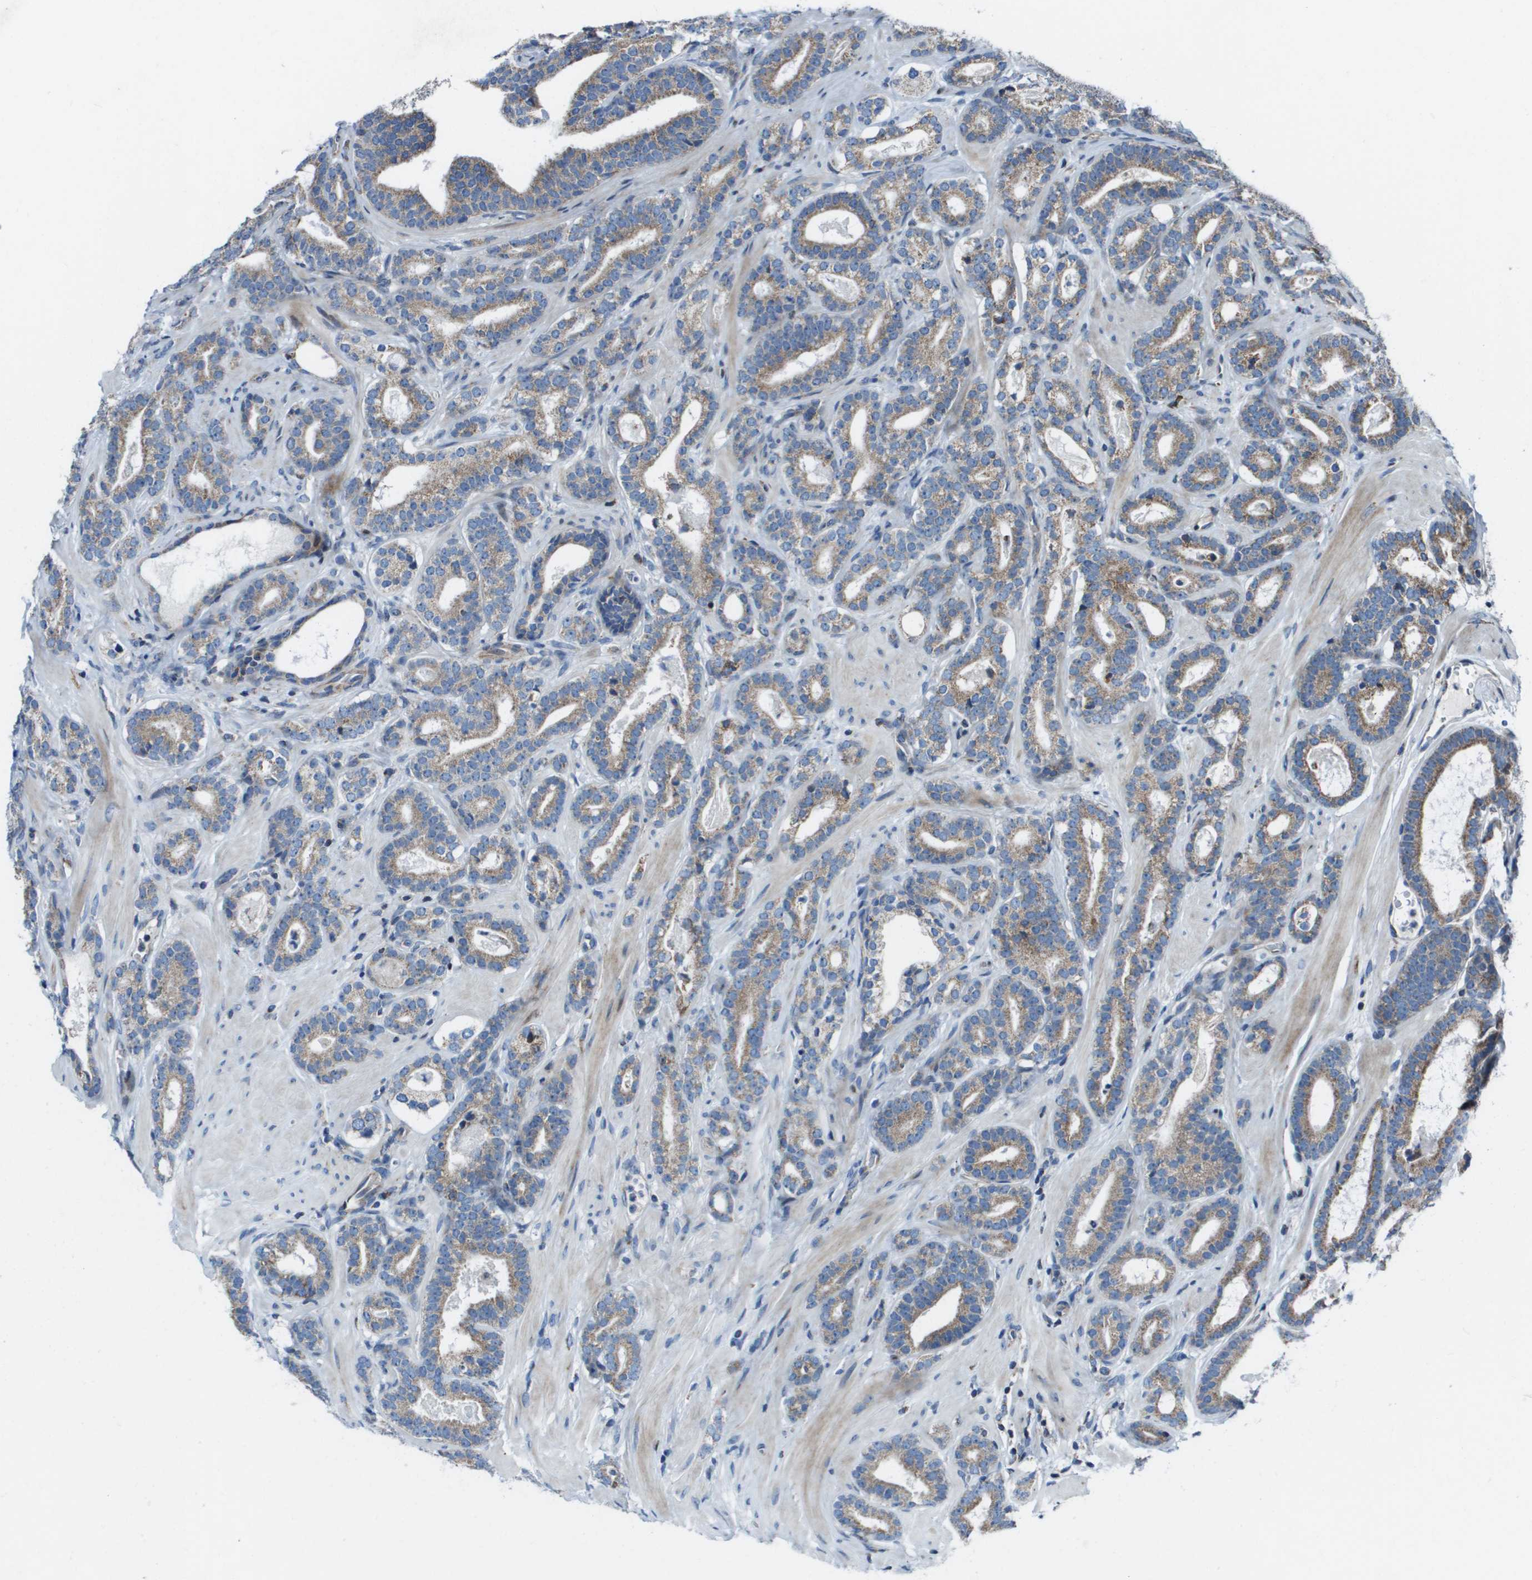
{"staining": {"intensity": "moderate", "quantity": ">75%", "location": "cytoplasmic/membranous"}, "tissue": "prostate cancer", "cell_type": "Tumor cells", "image_type": "cancer", "snomed": [{"axis": "morphology", "description": "Adenocarcinoma, High grade"}, {"axis": "topography", "description": "Prostate"}], "caption": "Moderate cytoplasmic/membranous positivity for a protein is appreciated in about >75% of tumor cells of prostate cancer using immunohistochemistry (IHC).", "gene": "MGAT3", "patient": {"sex": "male", "age": 60}}